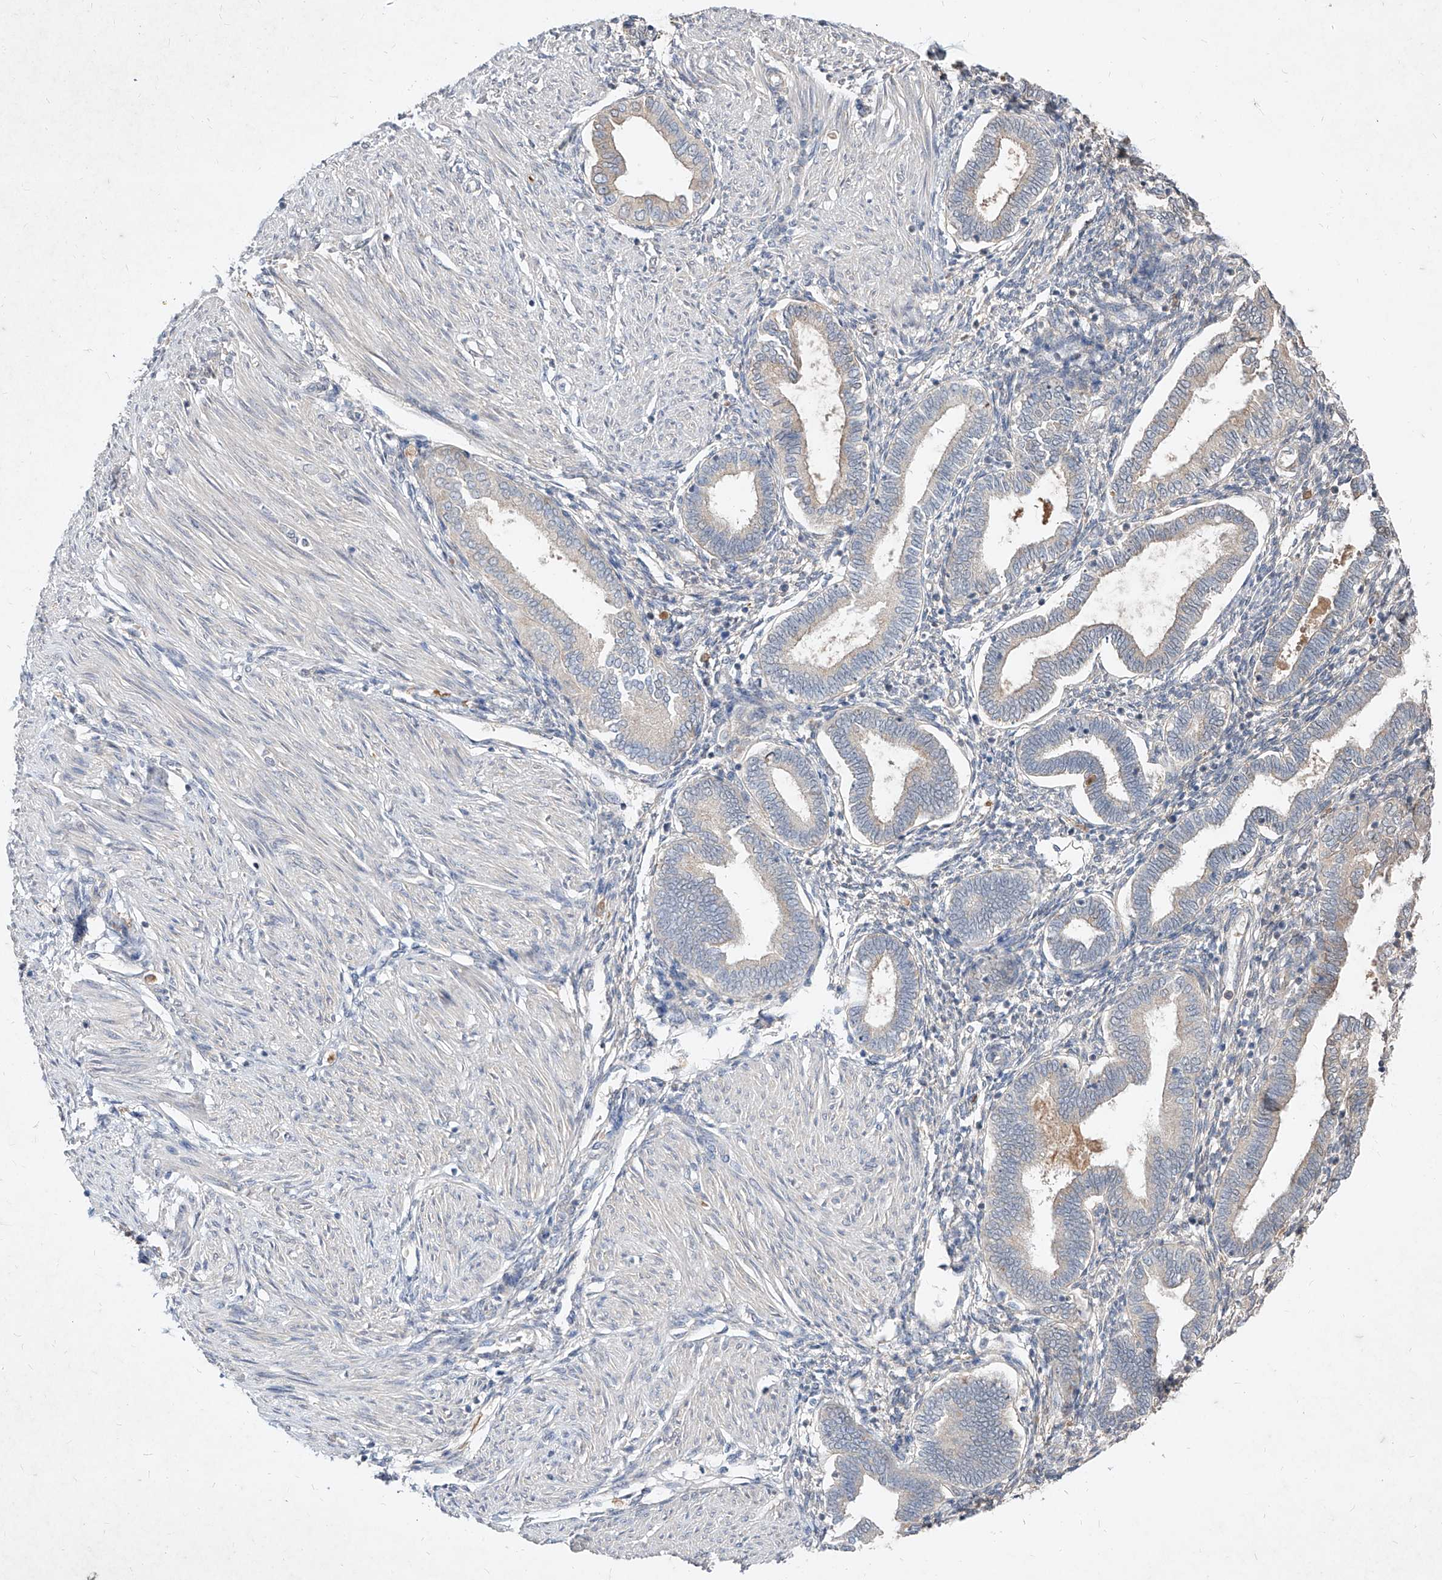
{"staining": {"intensity": "negative", "quantity": "none", "location": "none"}, "tissue": "endometrium", "cell_type": "Cells in endometrial stroma", "image_type": "normal", "snomed": [{"axis": "morphology", "description": "Normal tissue, NOS"}, {"axis": "topography", "description": "Endometrium"}], "caption": "A high-resolution micrograph shows immunohistochemistry (IHC) staining of unremarkable endometrium, which reveals no significant expression in cells in endometrial stroma.", "gene": "C4A", "patient": {"sex": "female", "age": 53}}